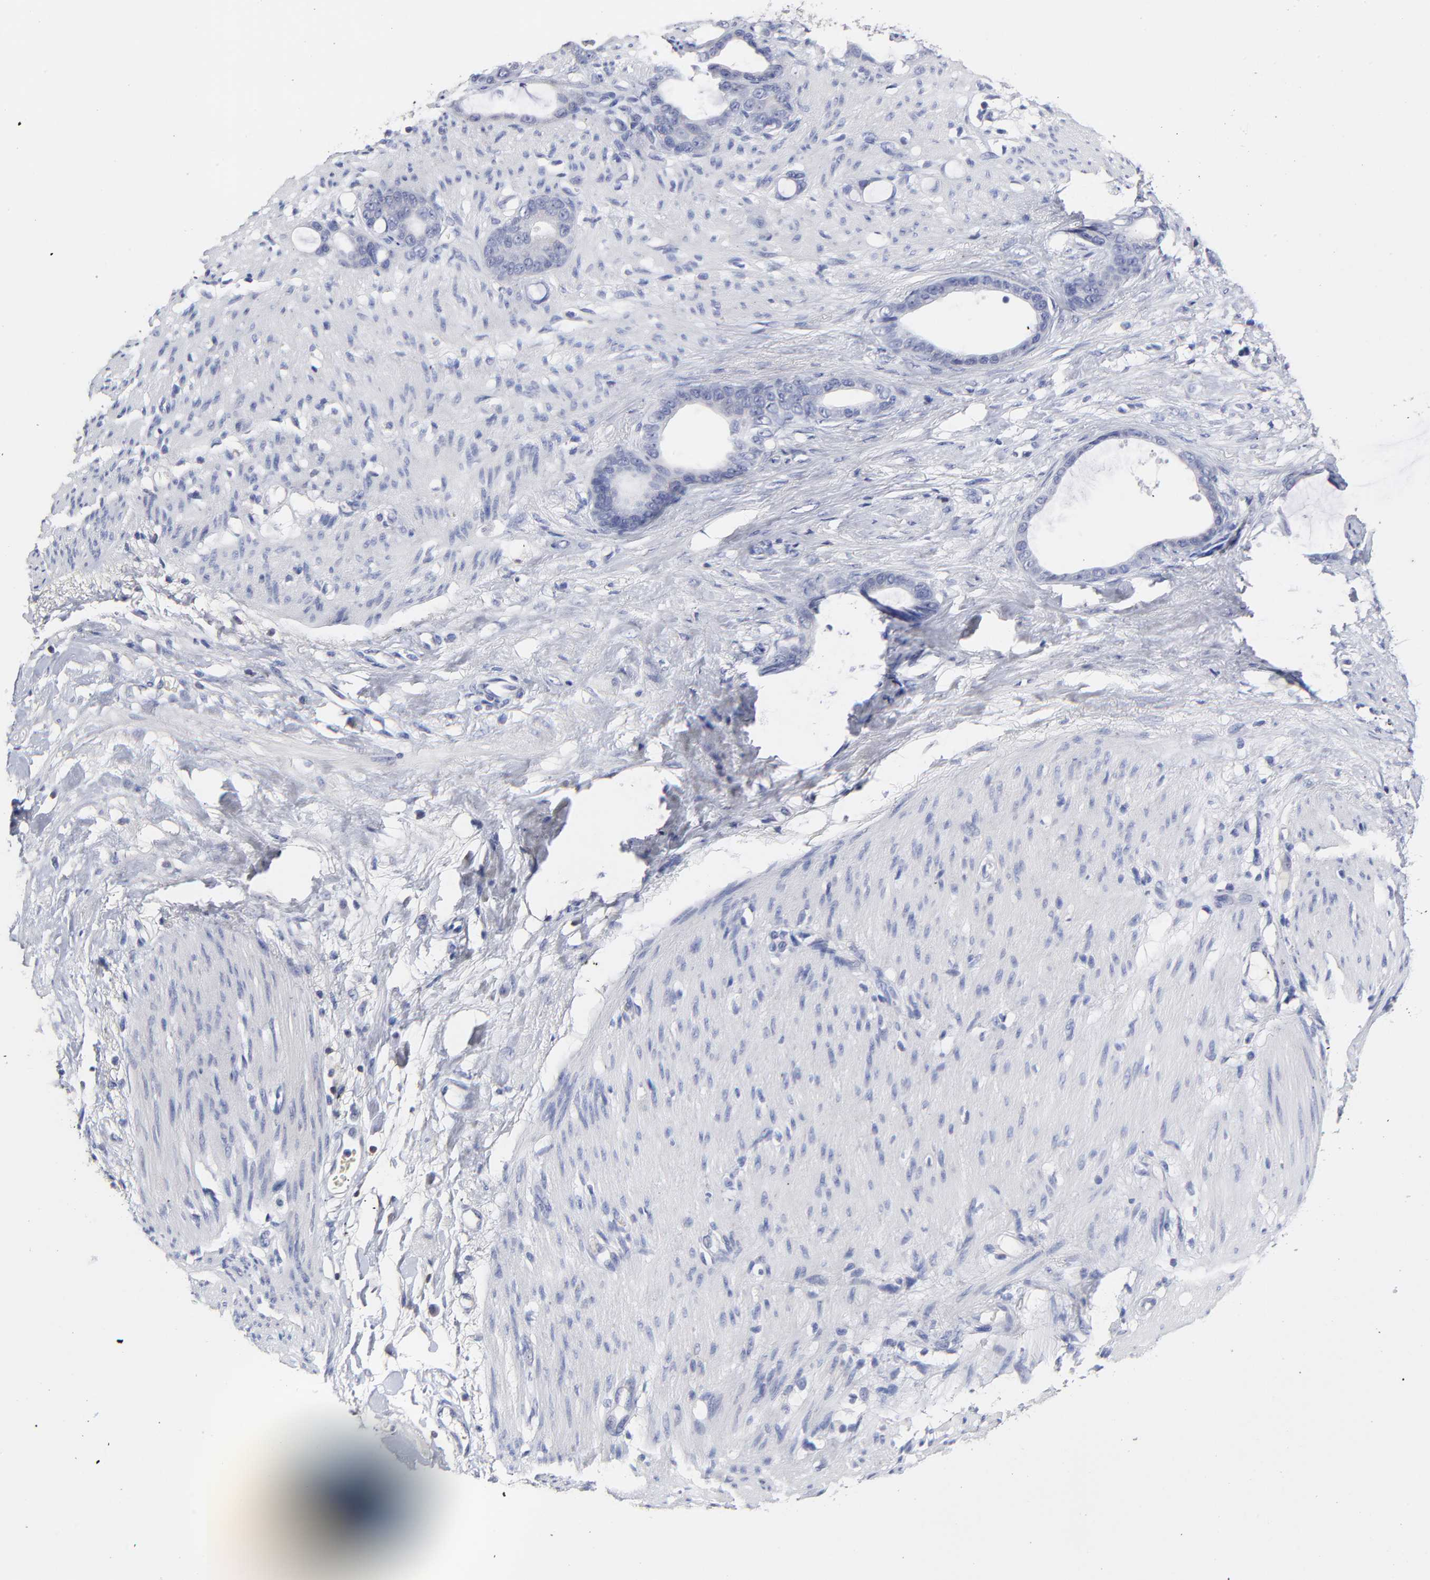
{"staining": {"intensity": "negative", "quantity": "none", "location": "none"}, "tissue": "stomach cancer", "cell_type": "Tumor cells", "image_type": "cancer", "snomed": [{"axis": "morphology", "description": "Adenocarcinoma, NOS"}, {"axis": "topography", "description": "Stomach"}], "caption": "IHC image of human adenocarcinoma (stomach) stained for a protein (brown), which exhibits no staining in tumor cells.", "gene": "TRAT1", "patient": {"sex": "female", "age": 75}}